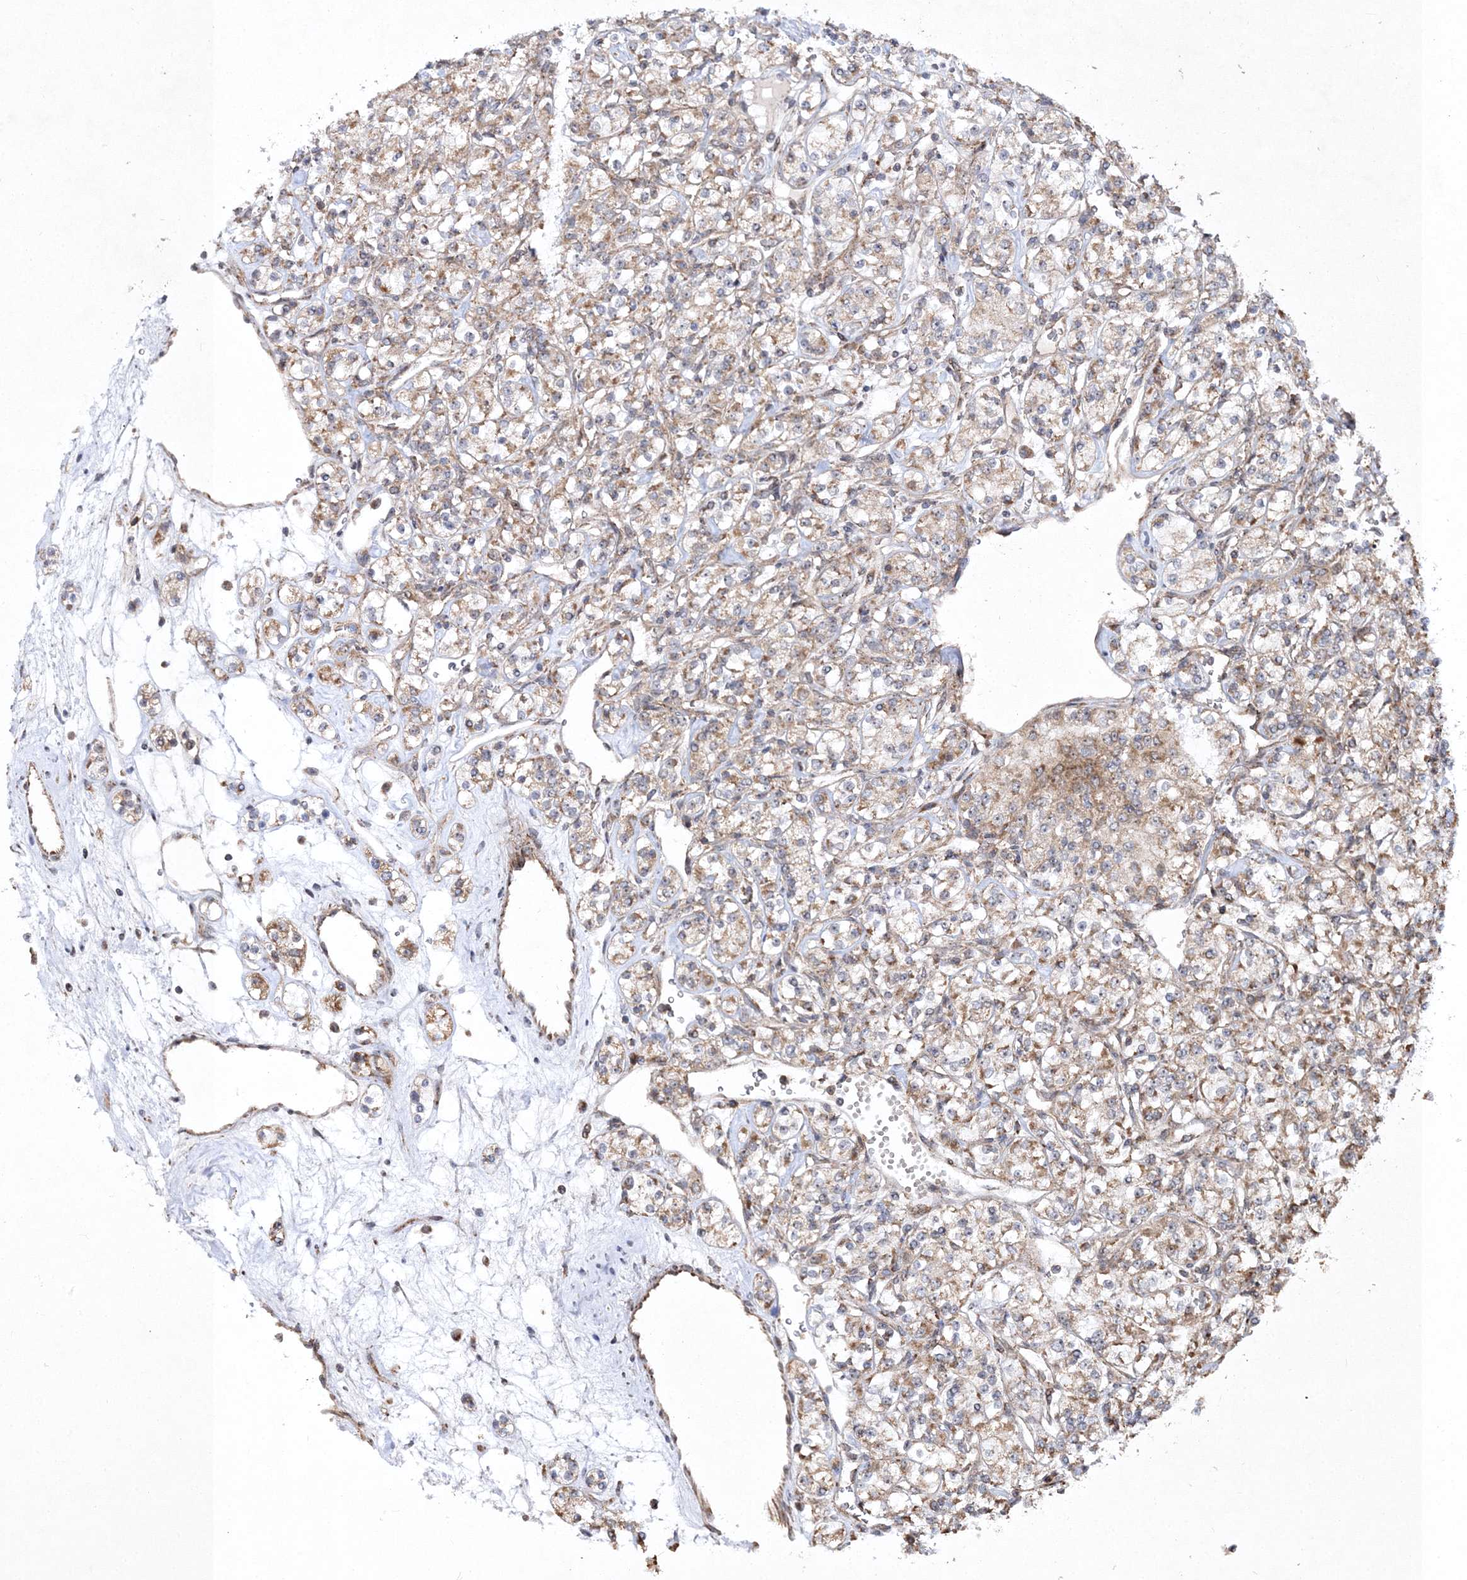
{"staining": {"intensity": "weak", "quantity": ">75%", "location": "cytoplasmic/membranous"}, "tissue": "renal cancer", "cell_type": "Tumor cells", "image_type": "cancer", "snomed": [{"axis": "morphology", "description": "Adenocarcinoma, NOS"}, {"axis": "topography", "description": "Kidney"}], "caption": "A micrograph of renal cancer (adenocarcinoma) stained for a protein demonstrates weak cytoplasmic/membranous brown staining in tumor cells.", "gene": "SCRN3", "patient": {"sex": "male", "age": 77}}